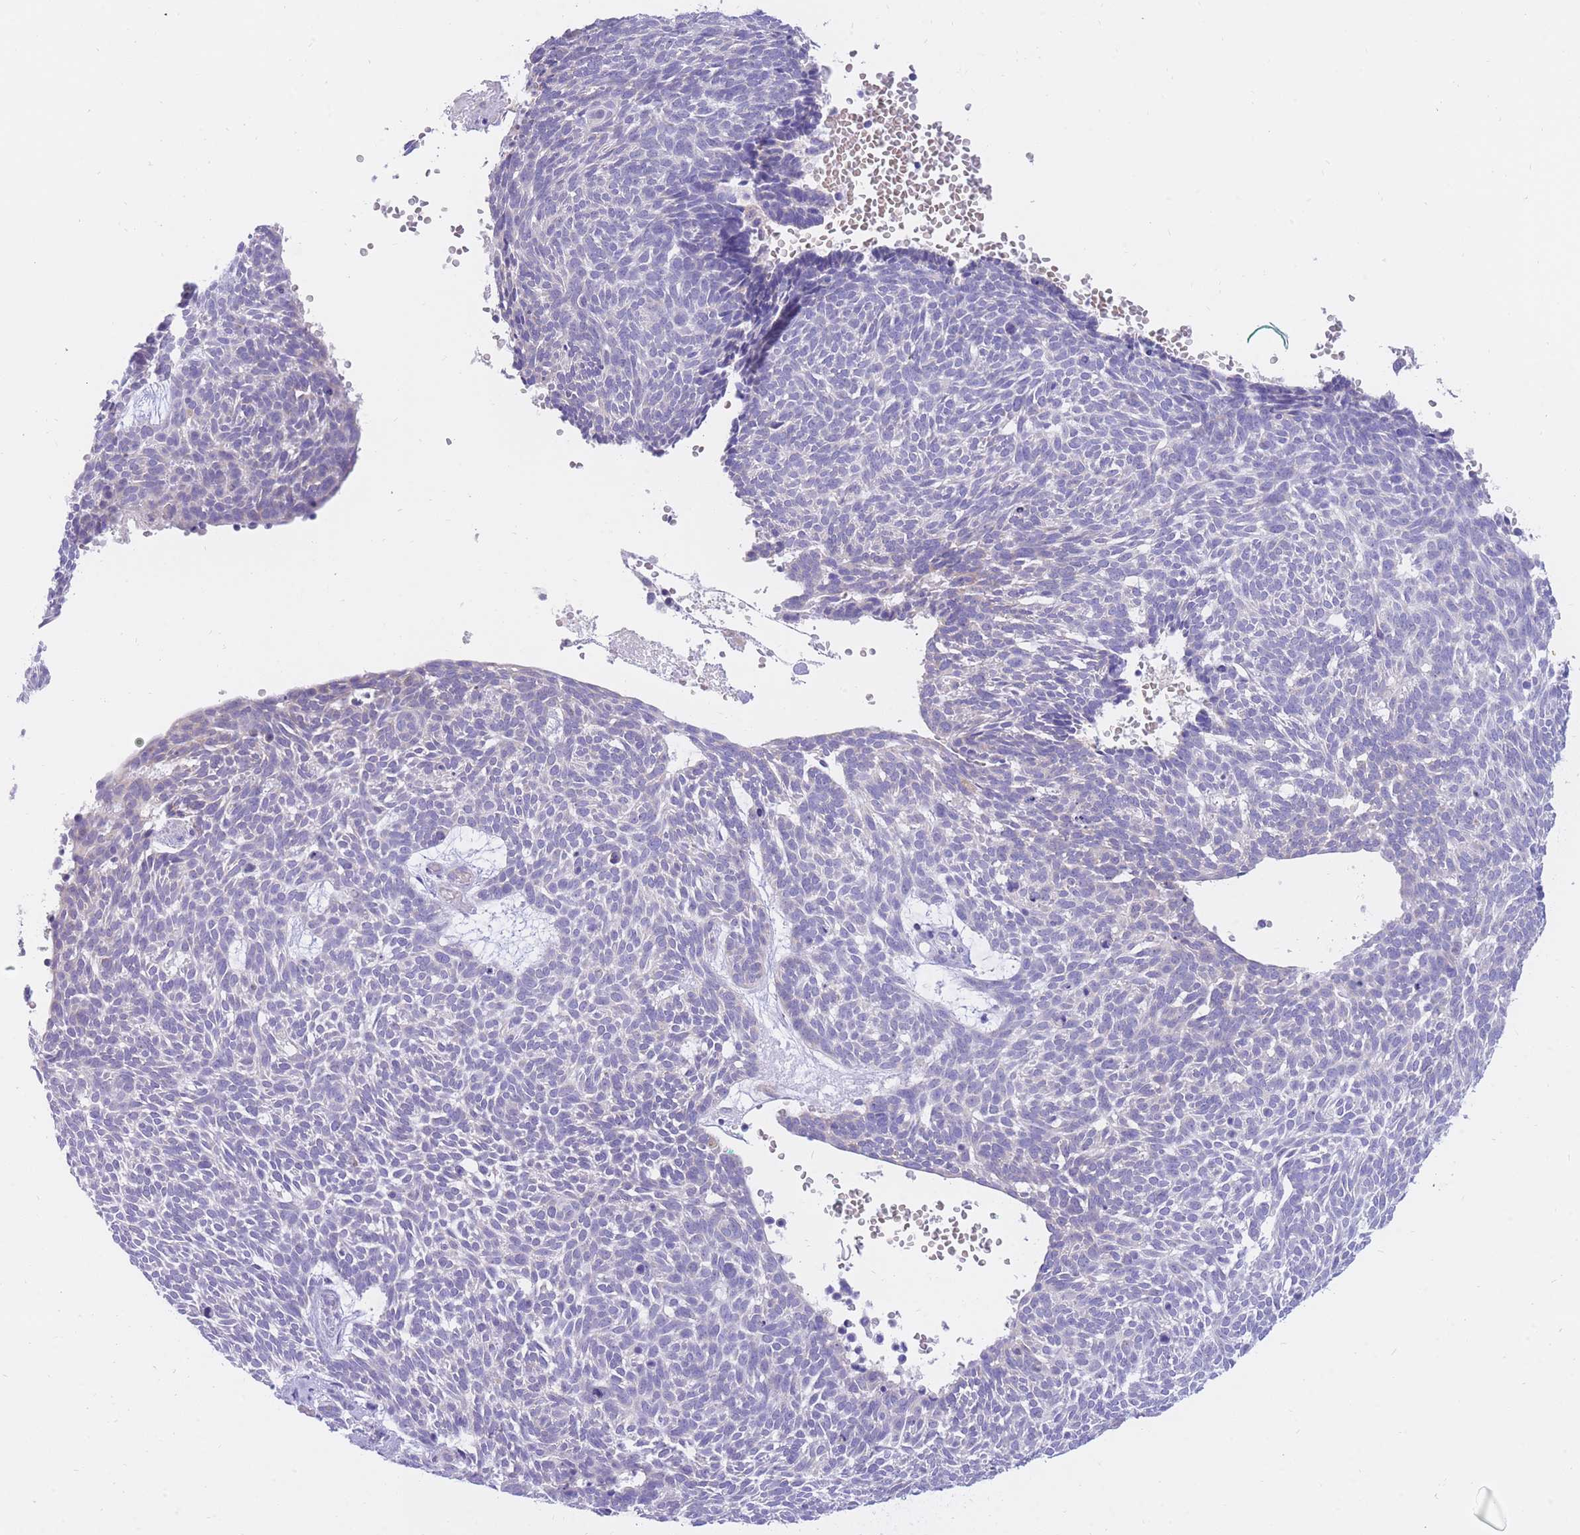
{"staining": {"intensity": "negative", "quantity": "none", "location": "none"}, "tissue": "skin cancer", "cell_type": "Tumor cells", "image_type": "cancer", "snomed": [{"axis": "morphology", "description": "Basal cell carcinoma"}, {"axis": "topography", "description": "Skin"}], "caption": "Tumor cells are negative for protein expression in human basal cell carcinoma (skin). (DAB immunohistochemistry (IHC), high magnification).", "gene": "SSUH2", "patient": {"sex": "male", "age": 61}}